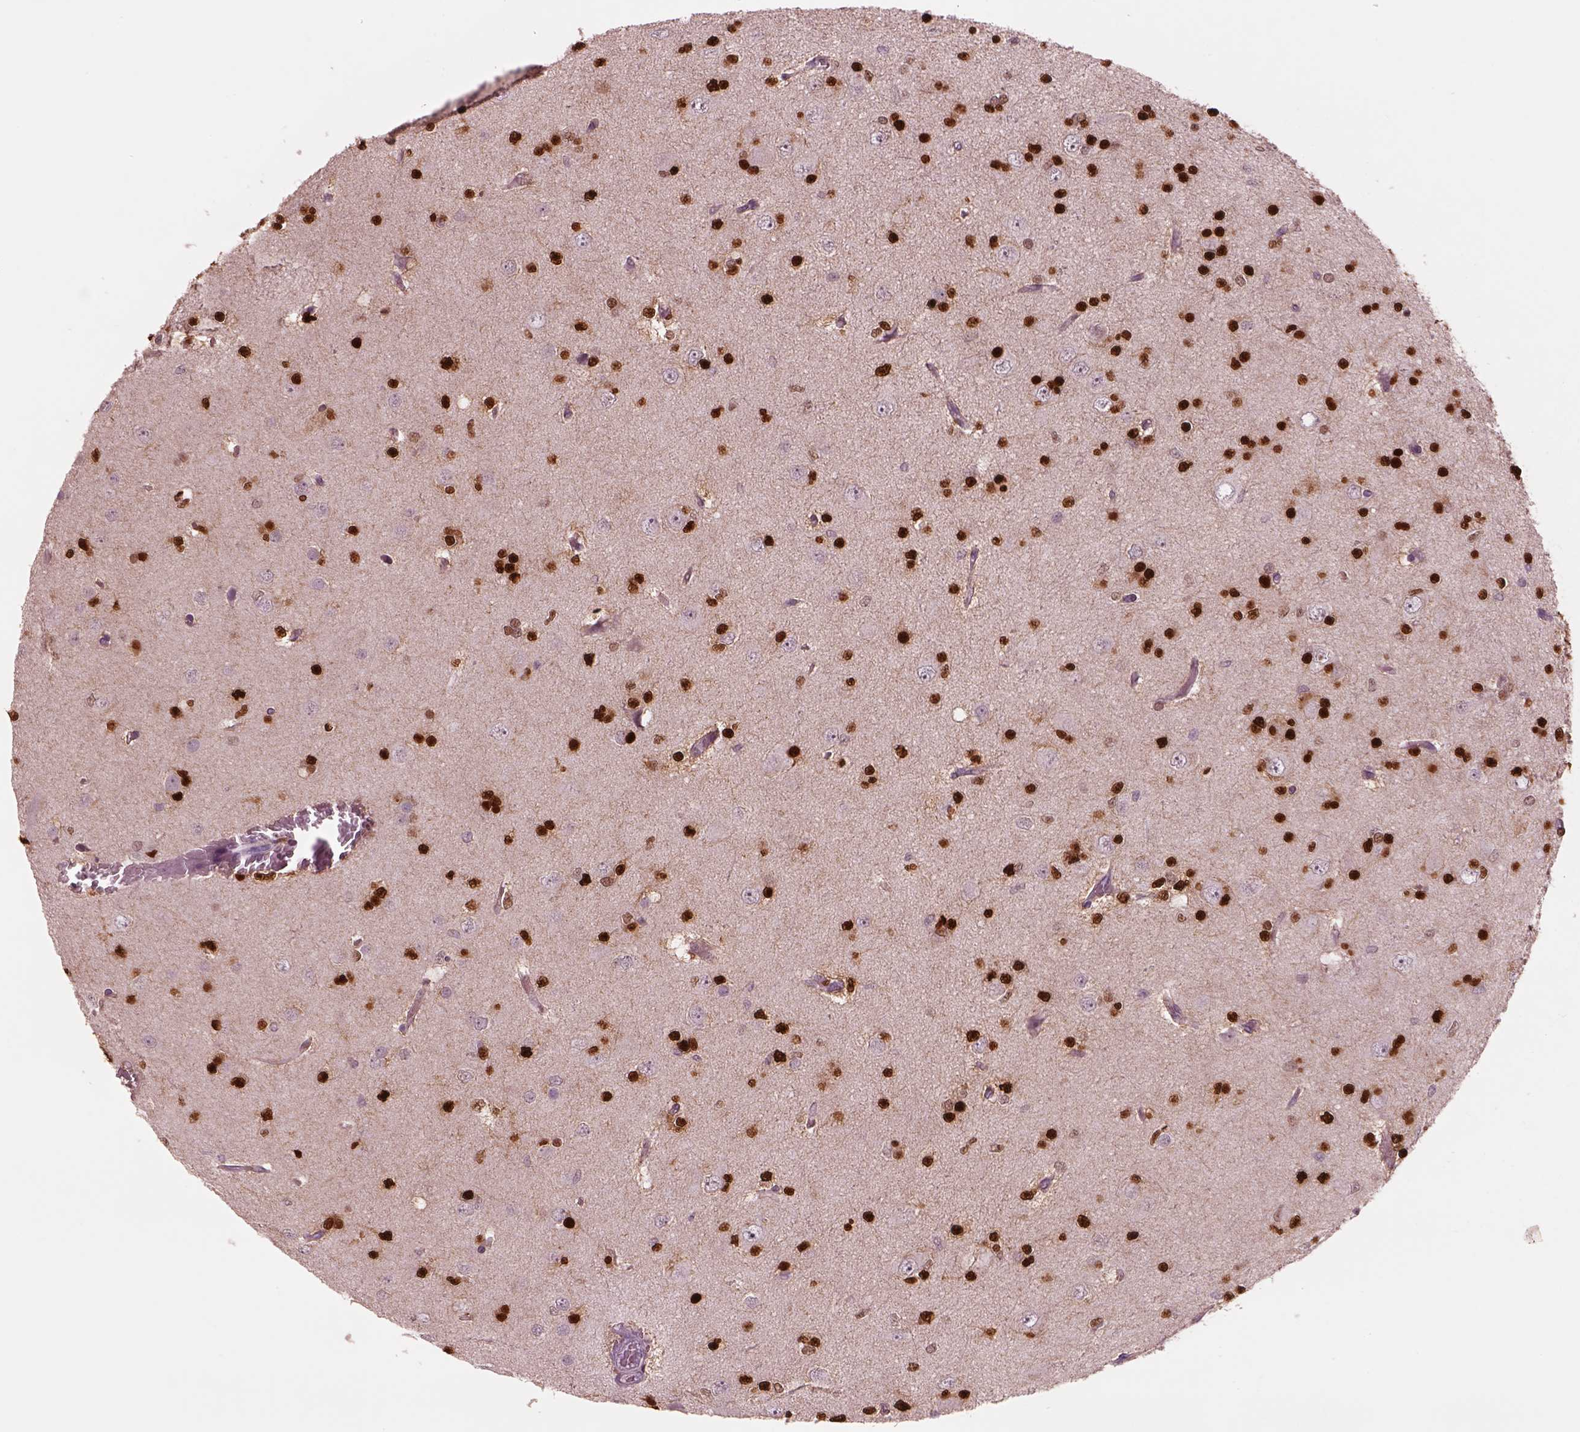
{"staining": {"intensity": "strong", "quantity": ">75%", "location": "nuclear"}, "tissue": "glioma", "cell_type": "Tumor cells", "image_type": "cancer", "snomed": [{"axis": "morphology", "description": "Glioma, malignant, Low grade"}, {"axis": "topography", "description": "Brain"}], "caption": "Immunohistochemical staining of human malignant low-grade glioma reveals high levels of strong nuclear protein expression in approximately >75% of tumor cells.", "gene": "SOX9", "patient": {"sex": "male", "age": 27}}